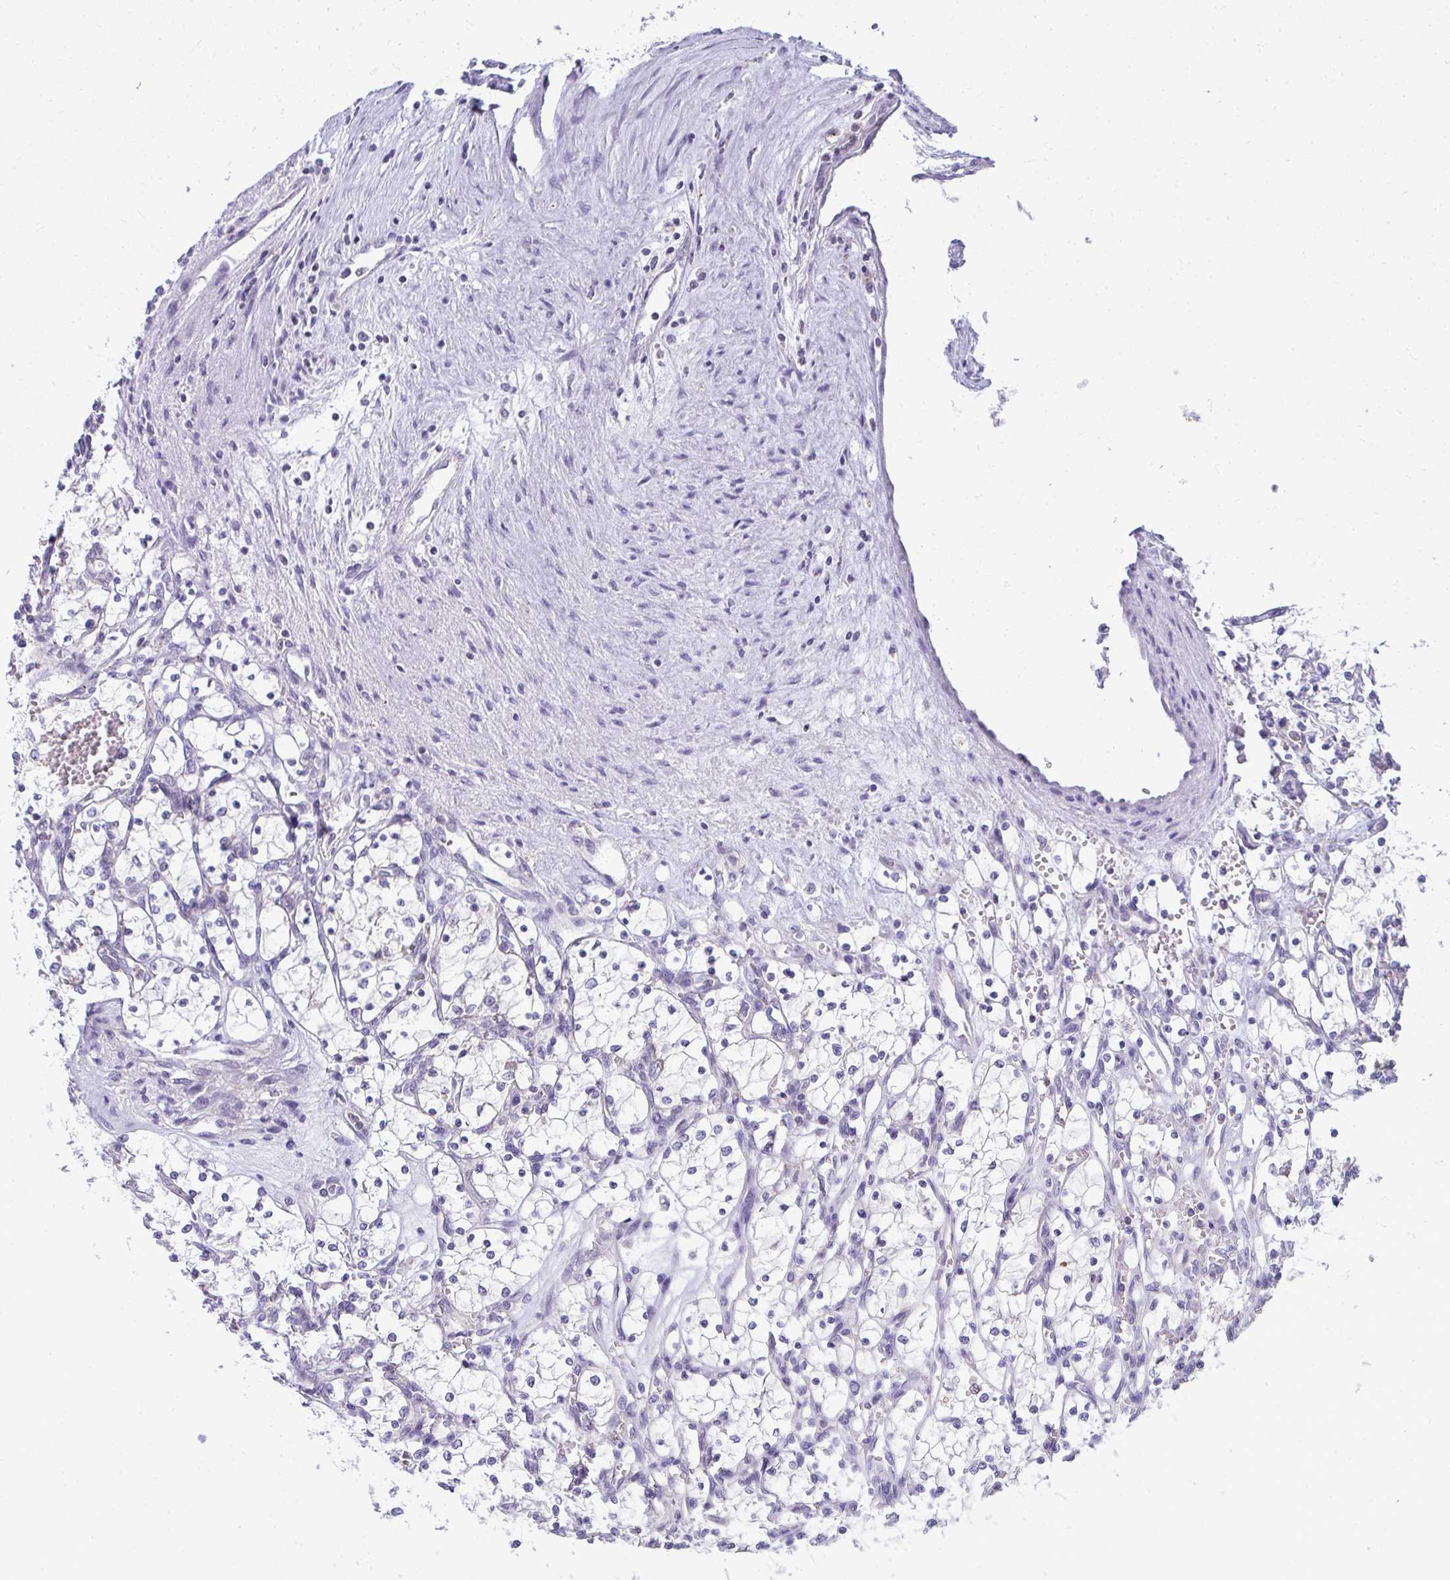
{"staining": {"intensity": "negative", "quantity": "none", "location": "none"}, "tissue": "renal cancer", "cell_type": "Tumor cells", "image_type": "cancer", "snomed": [{"axis": "morphology", "description": "Adenocarcinoma, NOS"}, {"axis": "topography", "description": "Kidney"}], "caption": "Immunohistochemistry photomicrograph of neoplastic tissue: renal adenocarcinoma stained with DAB (3,3'-diaminobenzidine) displays no significant protein expression in tumor cells.", "gene": "VPS4B", "patient": {"sex": "female", "age": 69}}